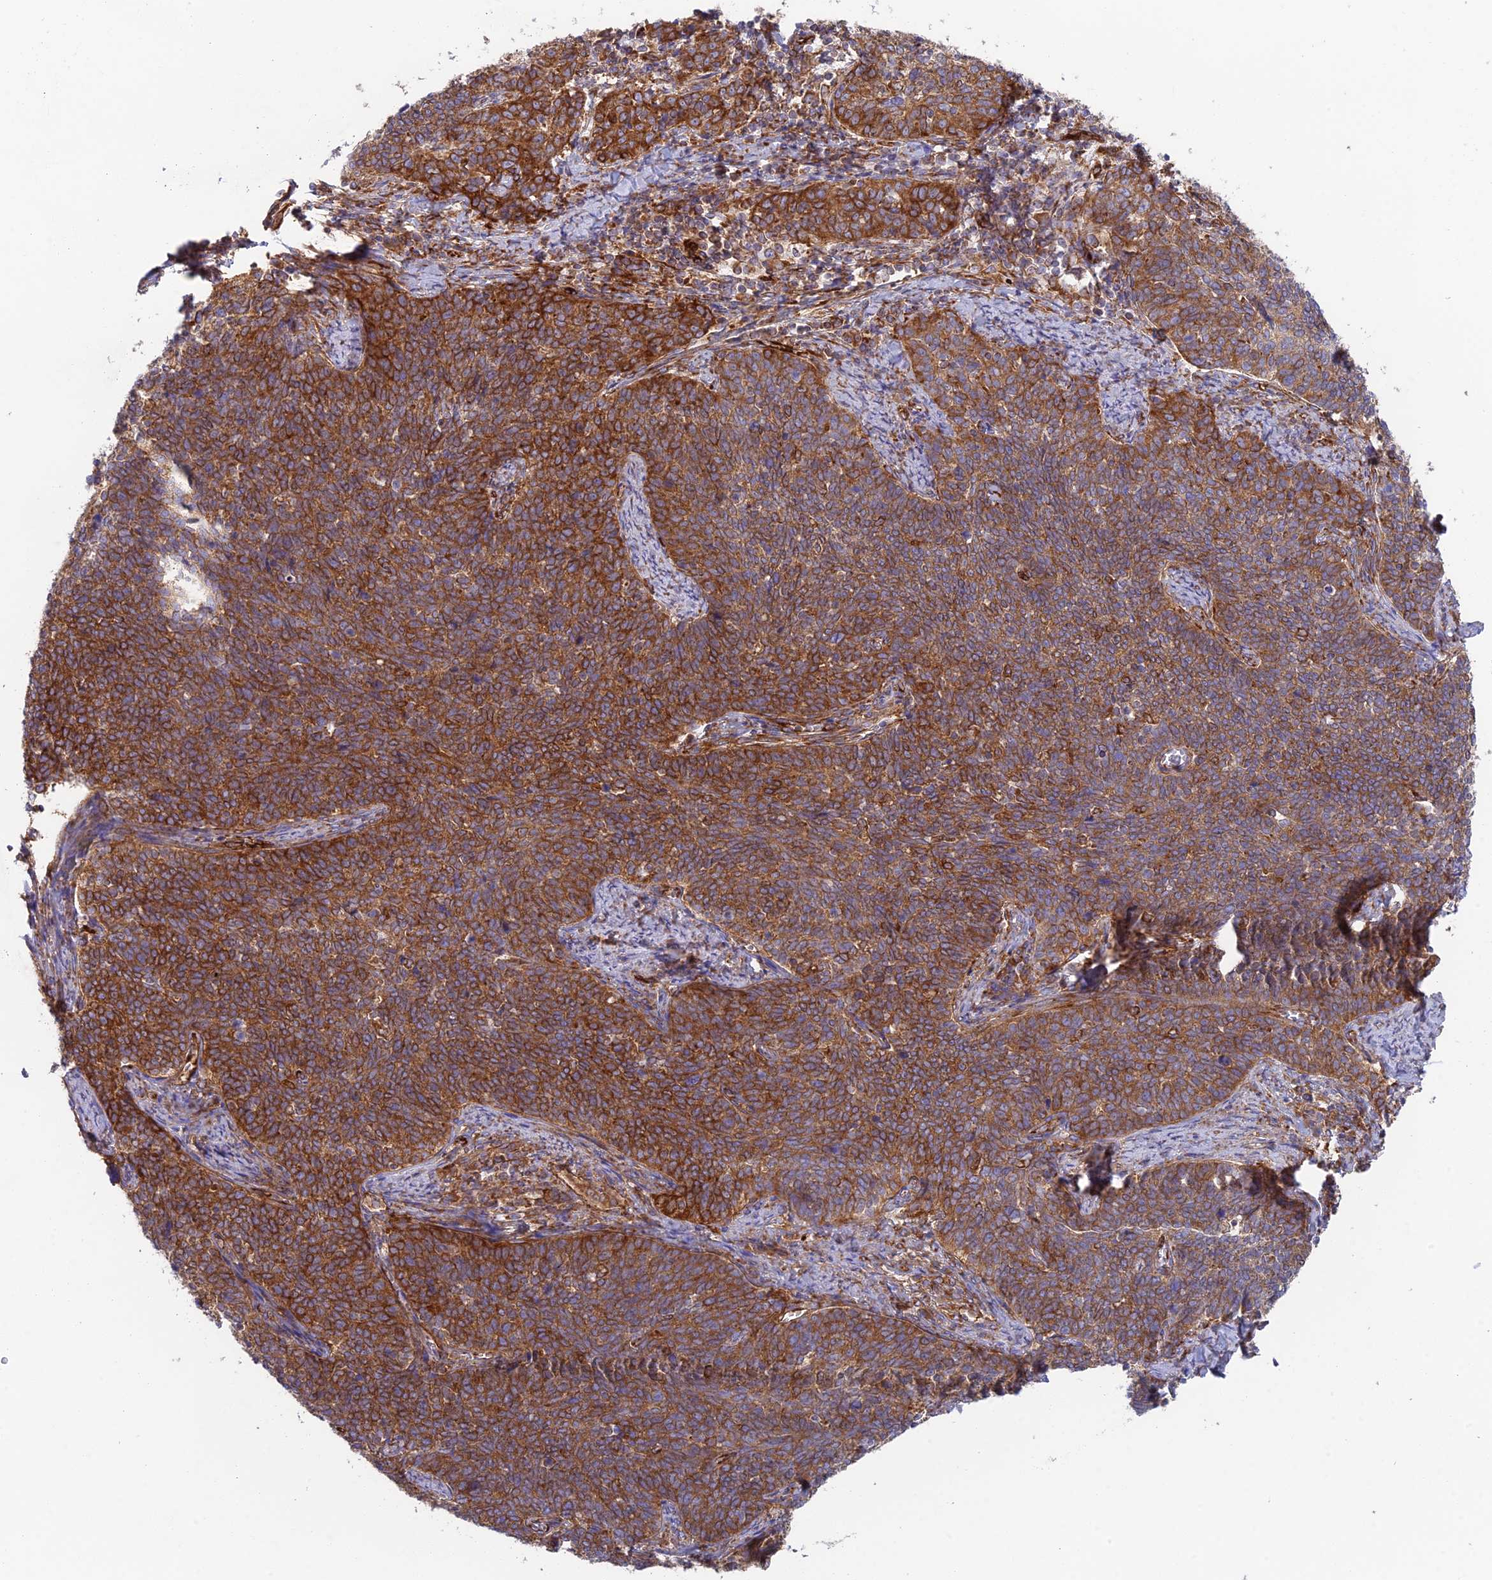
{"staining": {"intensity": "strong", "quantity": ">75%", "location": "cytoplasmic/membranous"}, "tissue": "cervical cancer", "cell_type": "Tumor cells", "image_type": "cancer", "snomed": [{"axis": "morphology", "description": "Squamous cell carcinoma, NOS"}, {"axis": "topography", "description": "Cervix"}], "caption": "Cervical cancer (squamous cell carcinoma) stained with a brown dye displays strong cytoplasmic/membranous positive expression in approximately >75% of tumor cells.", "gene": "CCDC69", "patient": {"sex": "female", "age": 39}}